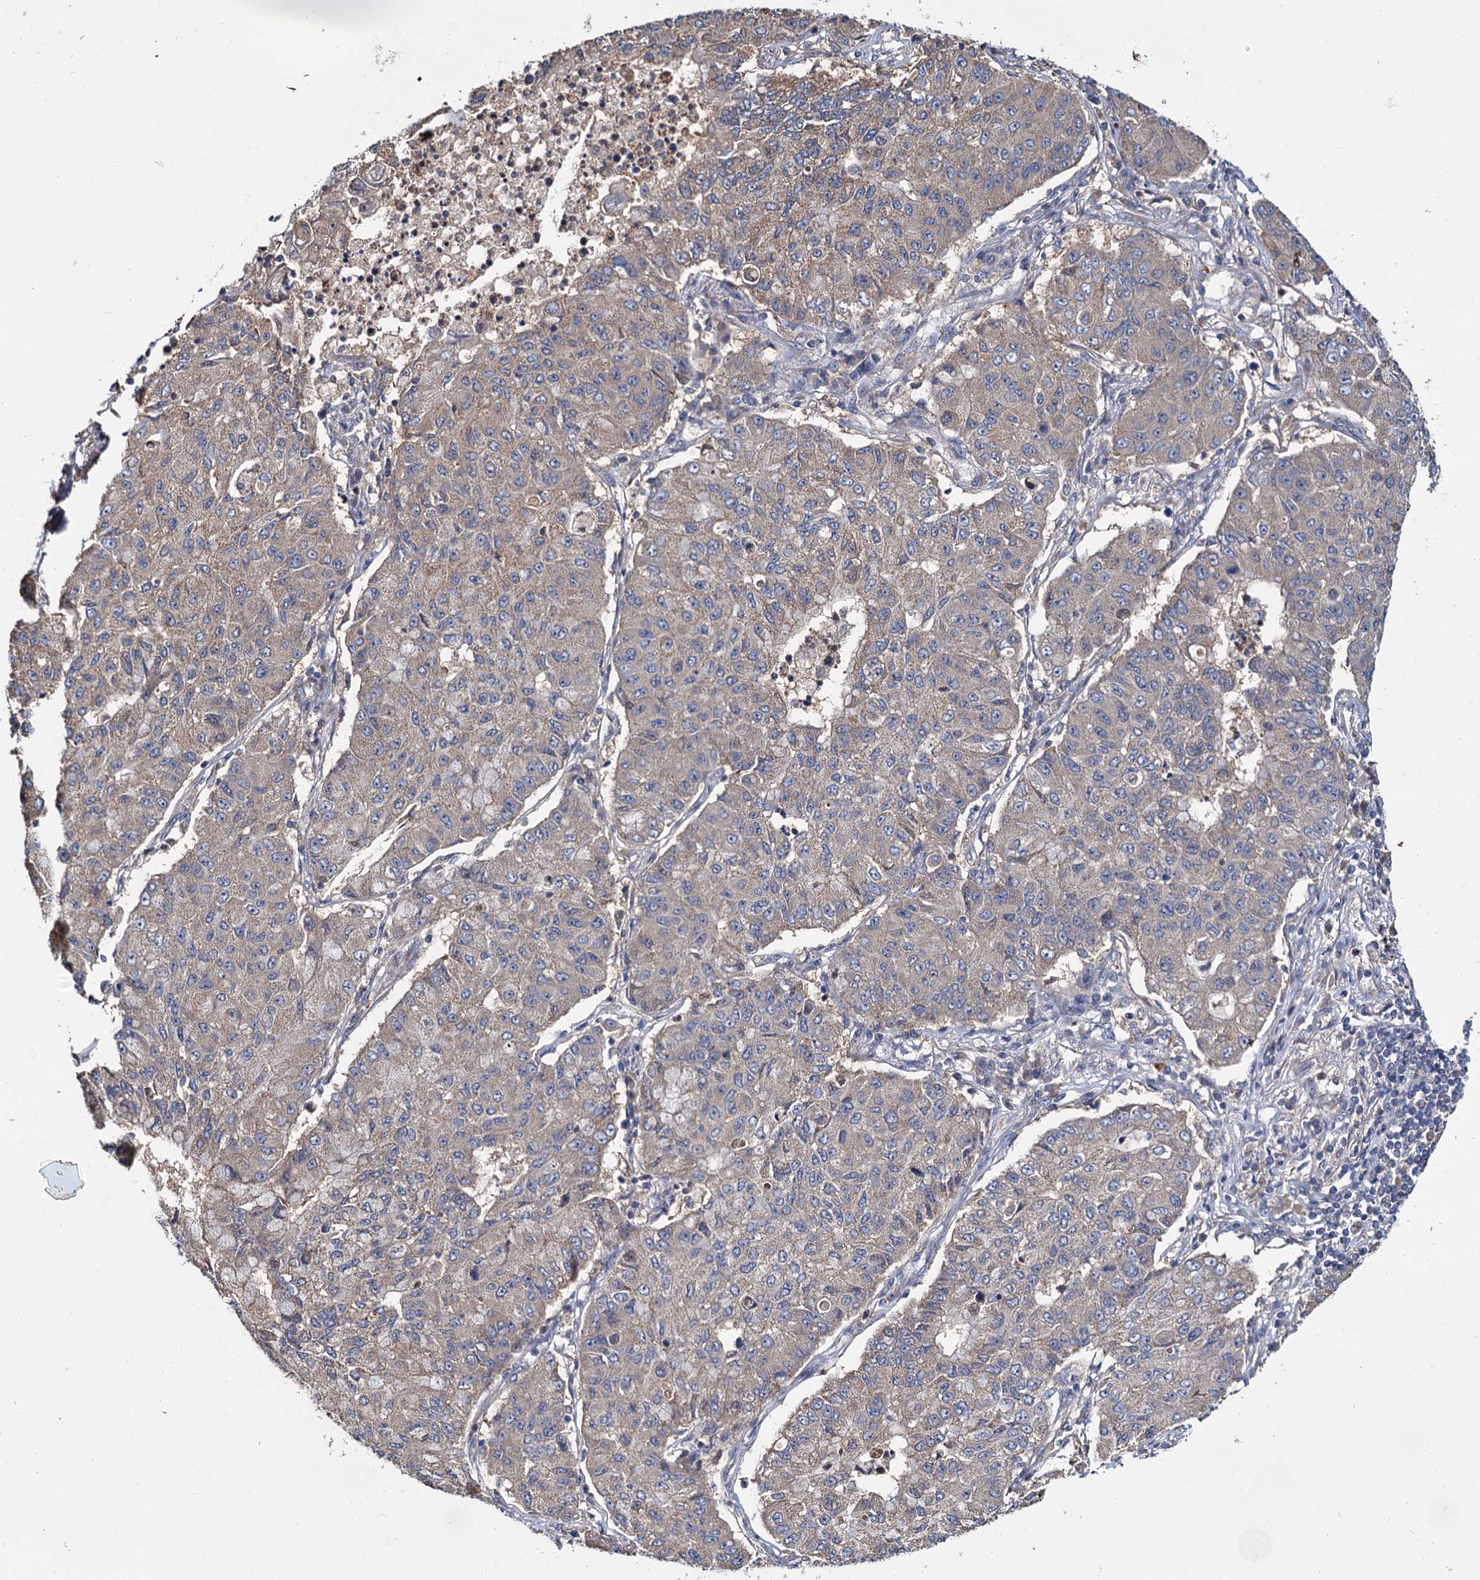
{"staining": {"intensity": "weak", "quantity": "25%-75%", "location": "cytoplasmic/membranous"}, "tissue": "lung cancer", "cell_type": "Tumor cells", "image_type": "cancer", "snomed": [{"axis": "morphology", "description": "Squamous cell carcinoma, NOS"}, {"axis": "topography", "description": "Lung"}], "caption": "This histopathology image displays lung cancer stained with immunohistochemistry (IHC) to label a protein in brown. The cytoplasmic/membranous of tumor cells show weak positivity for the protein. Nuclei are counter-stained blue.", "gene": "CEP192", "patient": {"sex": "male", "age": 74}}